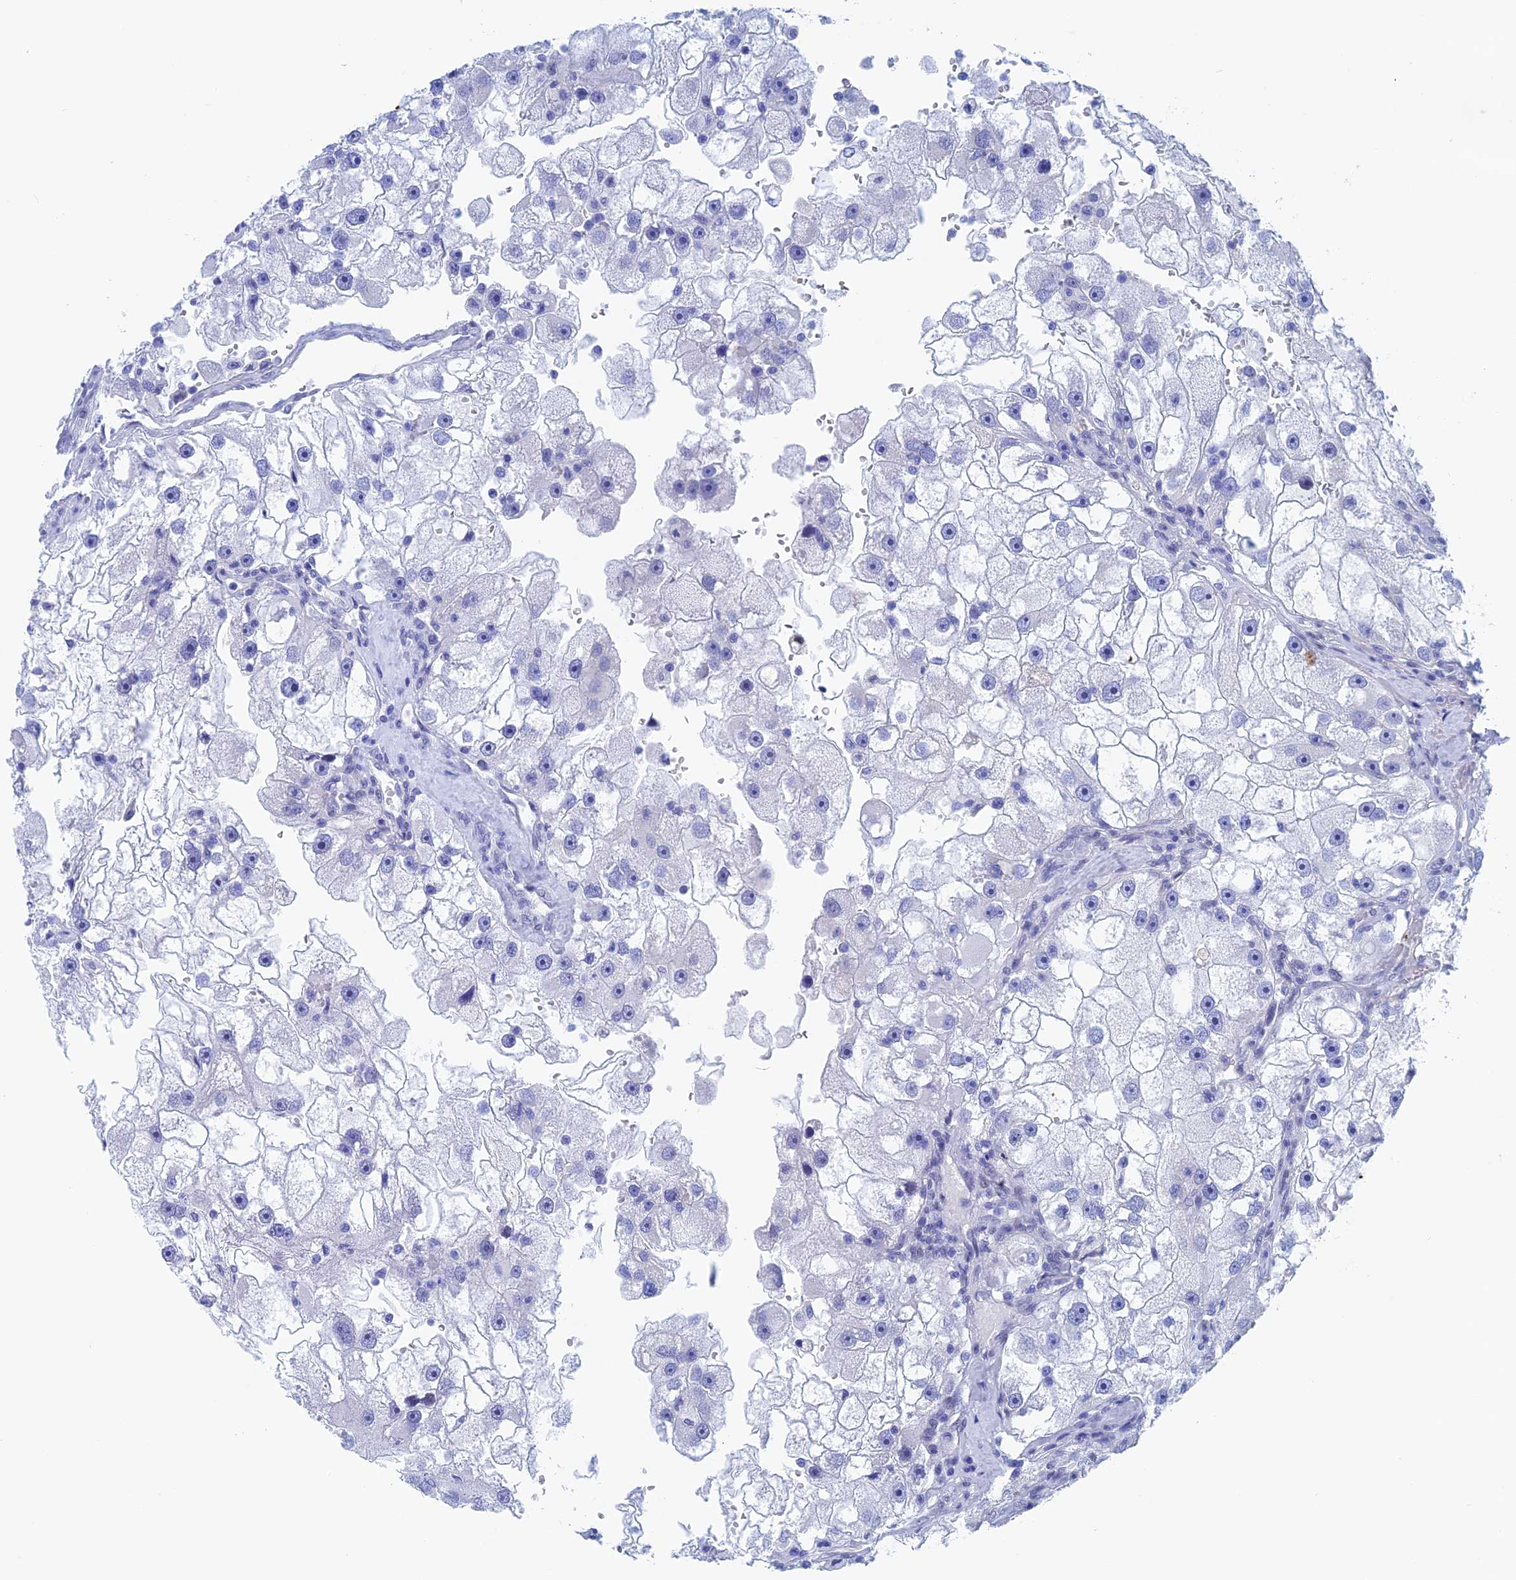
{"staining": {"intensity": "negative", "quantity": "none", "location": "none"}, "tissue": "renal cancer", "cell_type": "Tumor cells", "image_type": "cancer", "snomed": [{"axis": "morphology", "description": "Adenocarcinoma, NOS"}, {"axis": "topography", "description": "Kidney"}], "caption": "The immunohistochemistry (IHC) micrograph has no significant positivity in tumor cells of renal adenocarcinoma tissue.", "gene": "WDR83", "patient": {"sex": "male", "age": 63}}